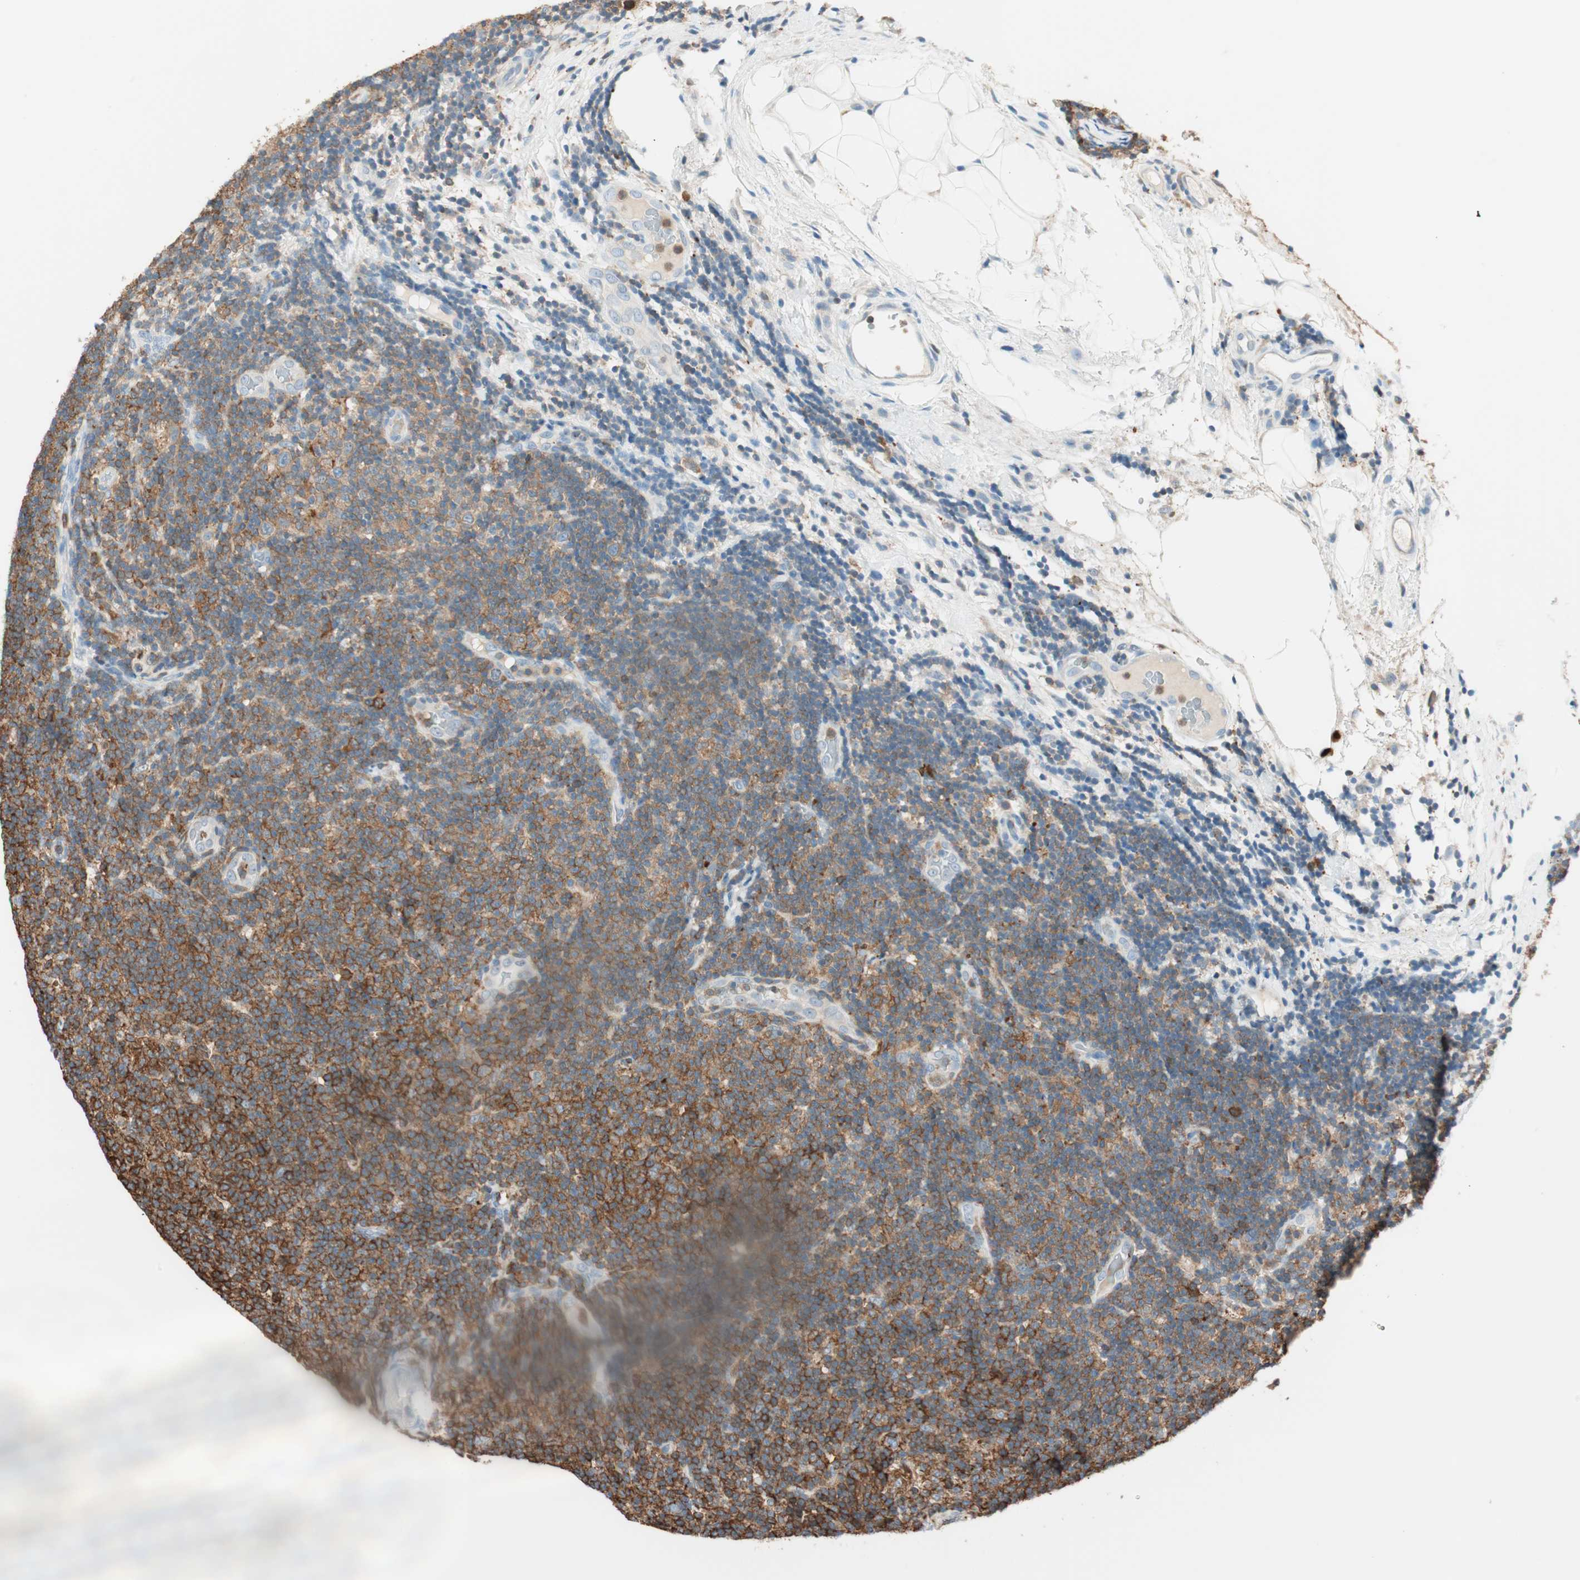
{"staining": {"intensity": "moderate", "quantity": ">75%", "location": "cytoplasmic/membranous"}, "tissue": "lymphoma", "cell_type": "Tumor cells", "image_type": "cancer", "snomed": [{"axis": "morphology", "description": "Malignant lymphoma, non-Hodgkin's type, Low grade"}, {"axis": "topography", "description": "Lymph node"}], "caption": "A histopathology image showing moderate cytoplasmic/membranous expression in approximately >75% of tumor cells in lymphoma, as visualized by brown immunohistochemical staining.", "gene": "HPGD", "patient": {"sex": "male", "age": 83}}